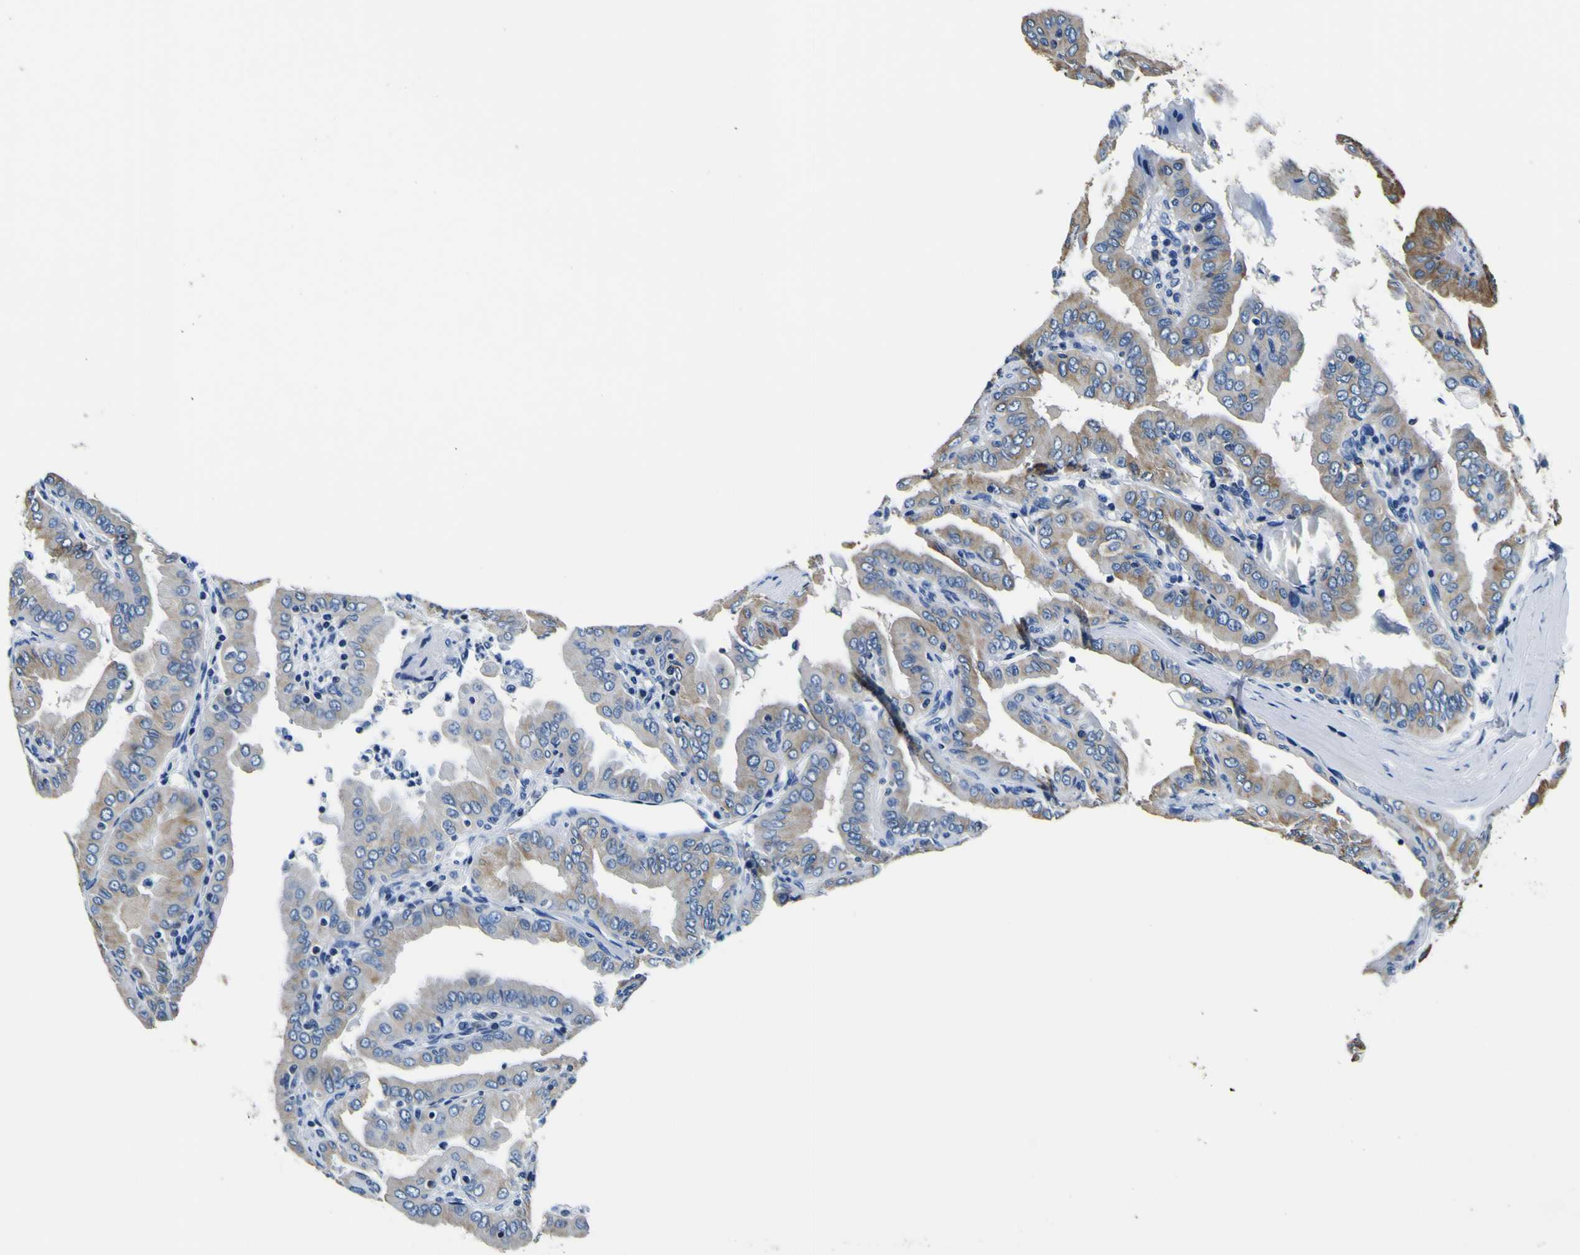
{"staining": {"intensity": "weak", "quantity": "25%-75%", "location": "cytoplasmic/membranous"}, "tissue": "thyroid cancer", "cell_type": "Tumor cells", "image_type": "cancer", "snomed": [{"axis": "morphology", "description": "Papillary adenocarcinoma, NOS"}, {"axis": "topography", "description": "Thyroid gland"}], "caption": "Tumor cells exhibit low levels of weak cytoplasmic/membranous positivity in about 25%-75% of cells in human thyroid cancer. Ihc stains the protein in brown and the nuclei are stained blue.", "gene": "TUBA1B", "patient": {"sex": "male", "age": 33}}